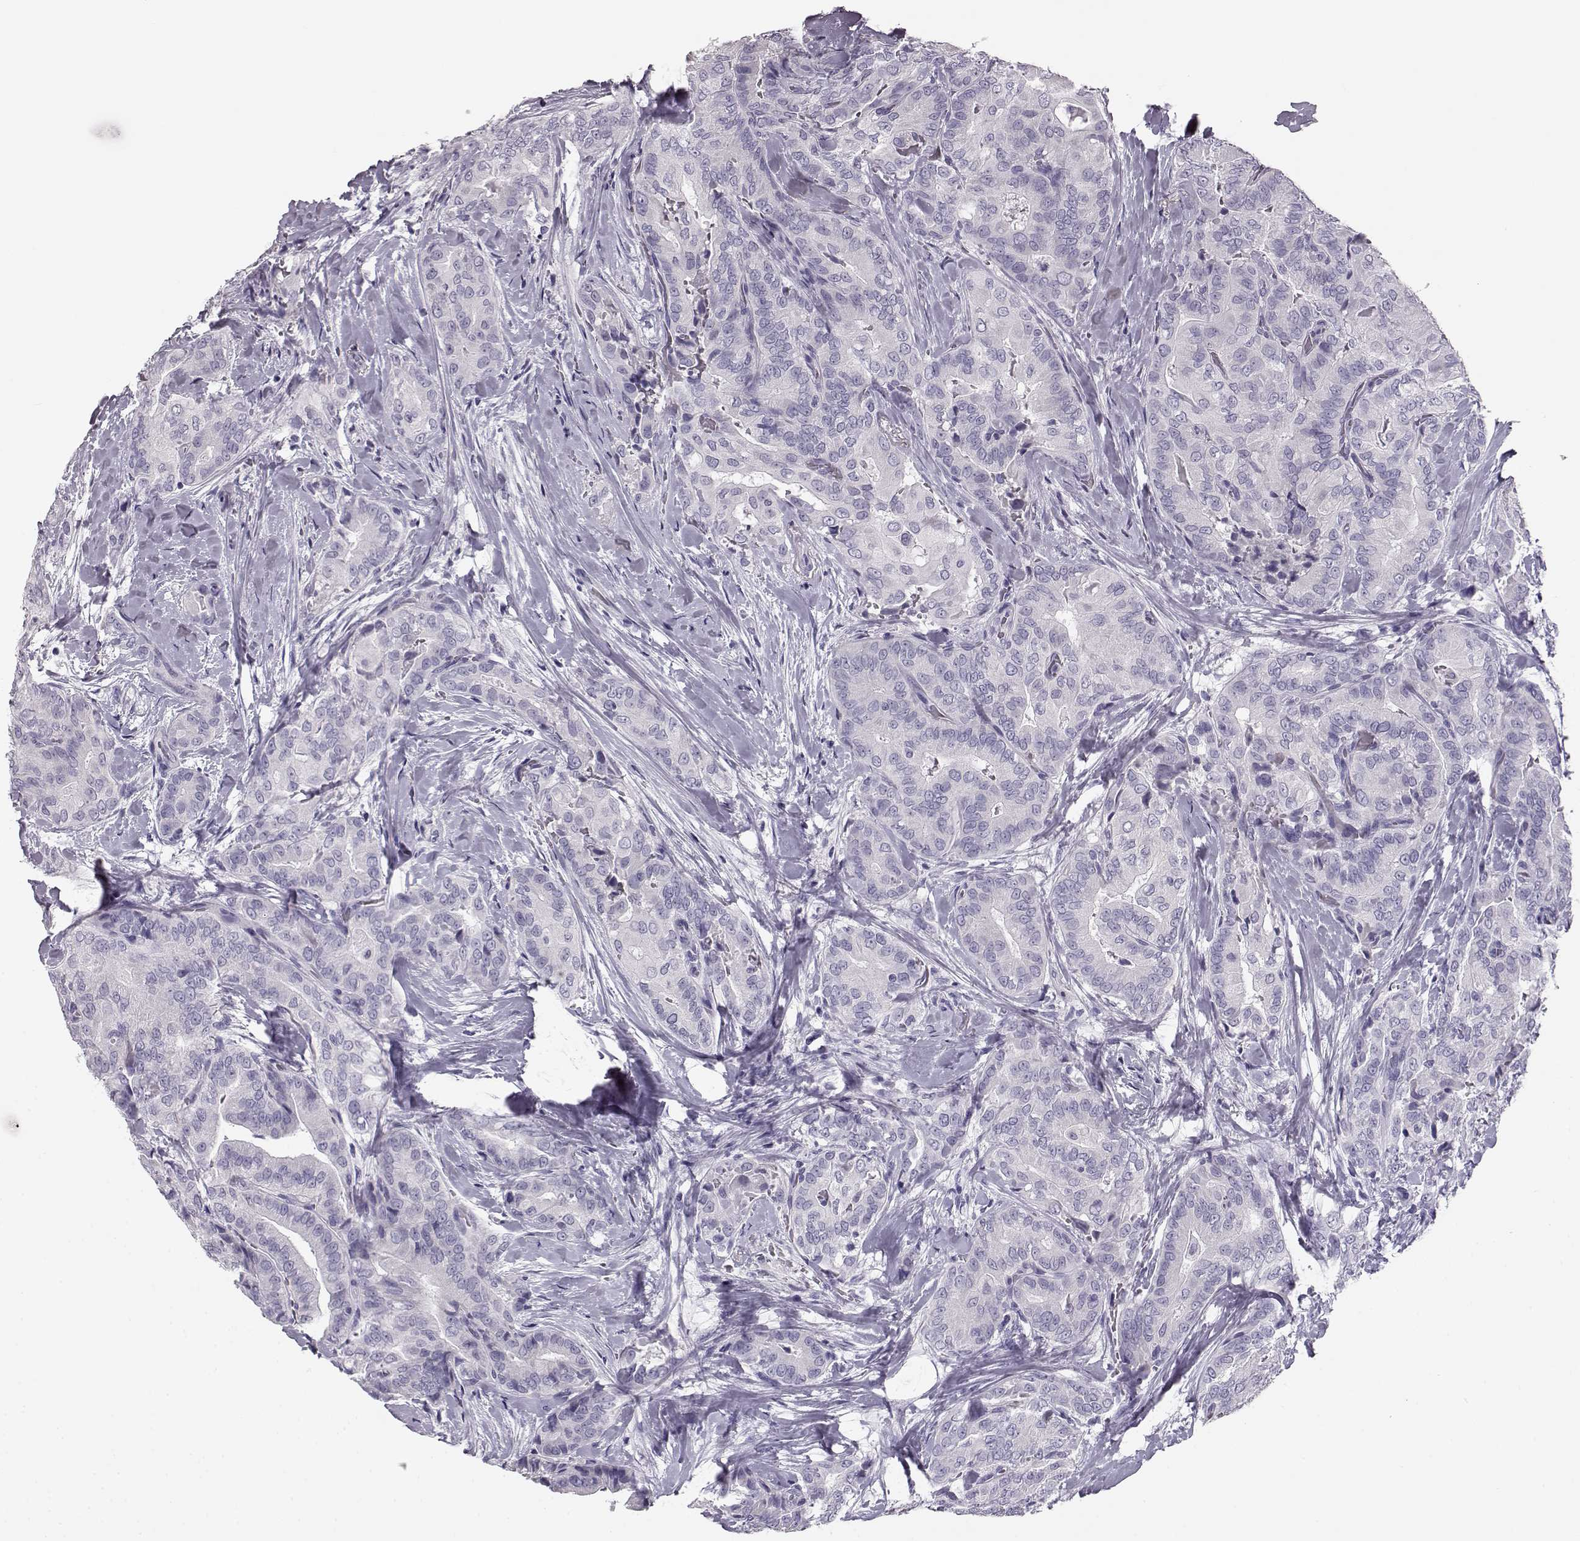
{"staining": {"intensity": "negative", "quantity": "none", "location": "none"}, "tissue": "thyroid cancer", "cell_type": "Tumor cells", "image_type": "cancer", "snomed": [{"axis": "morphology", "description": "Papillary adenocarcinoma, NOS"}, {"axis": "topography", "description": "Thyroid gland"}], "caption": "Immunohistochemistry image of human thyroid papillary adenocarcinoma stained for a protein (brown), which displays no positivity in tumor cells. (DAB immunohistochemistry (IHC) with hematoxylin counter stain).", "gene": "BFSP2", "patient": {"sex": "male", "age": 61}}